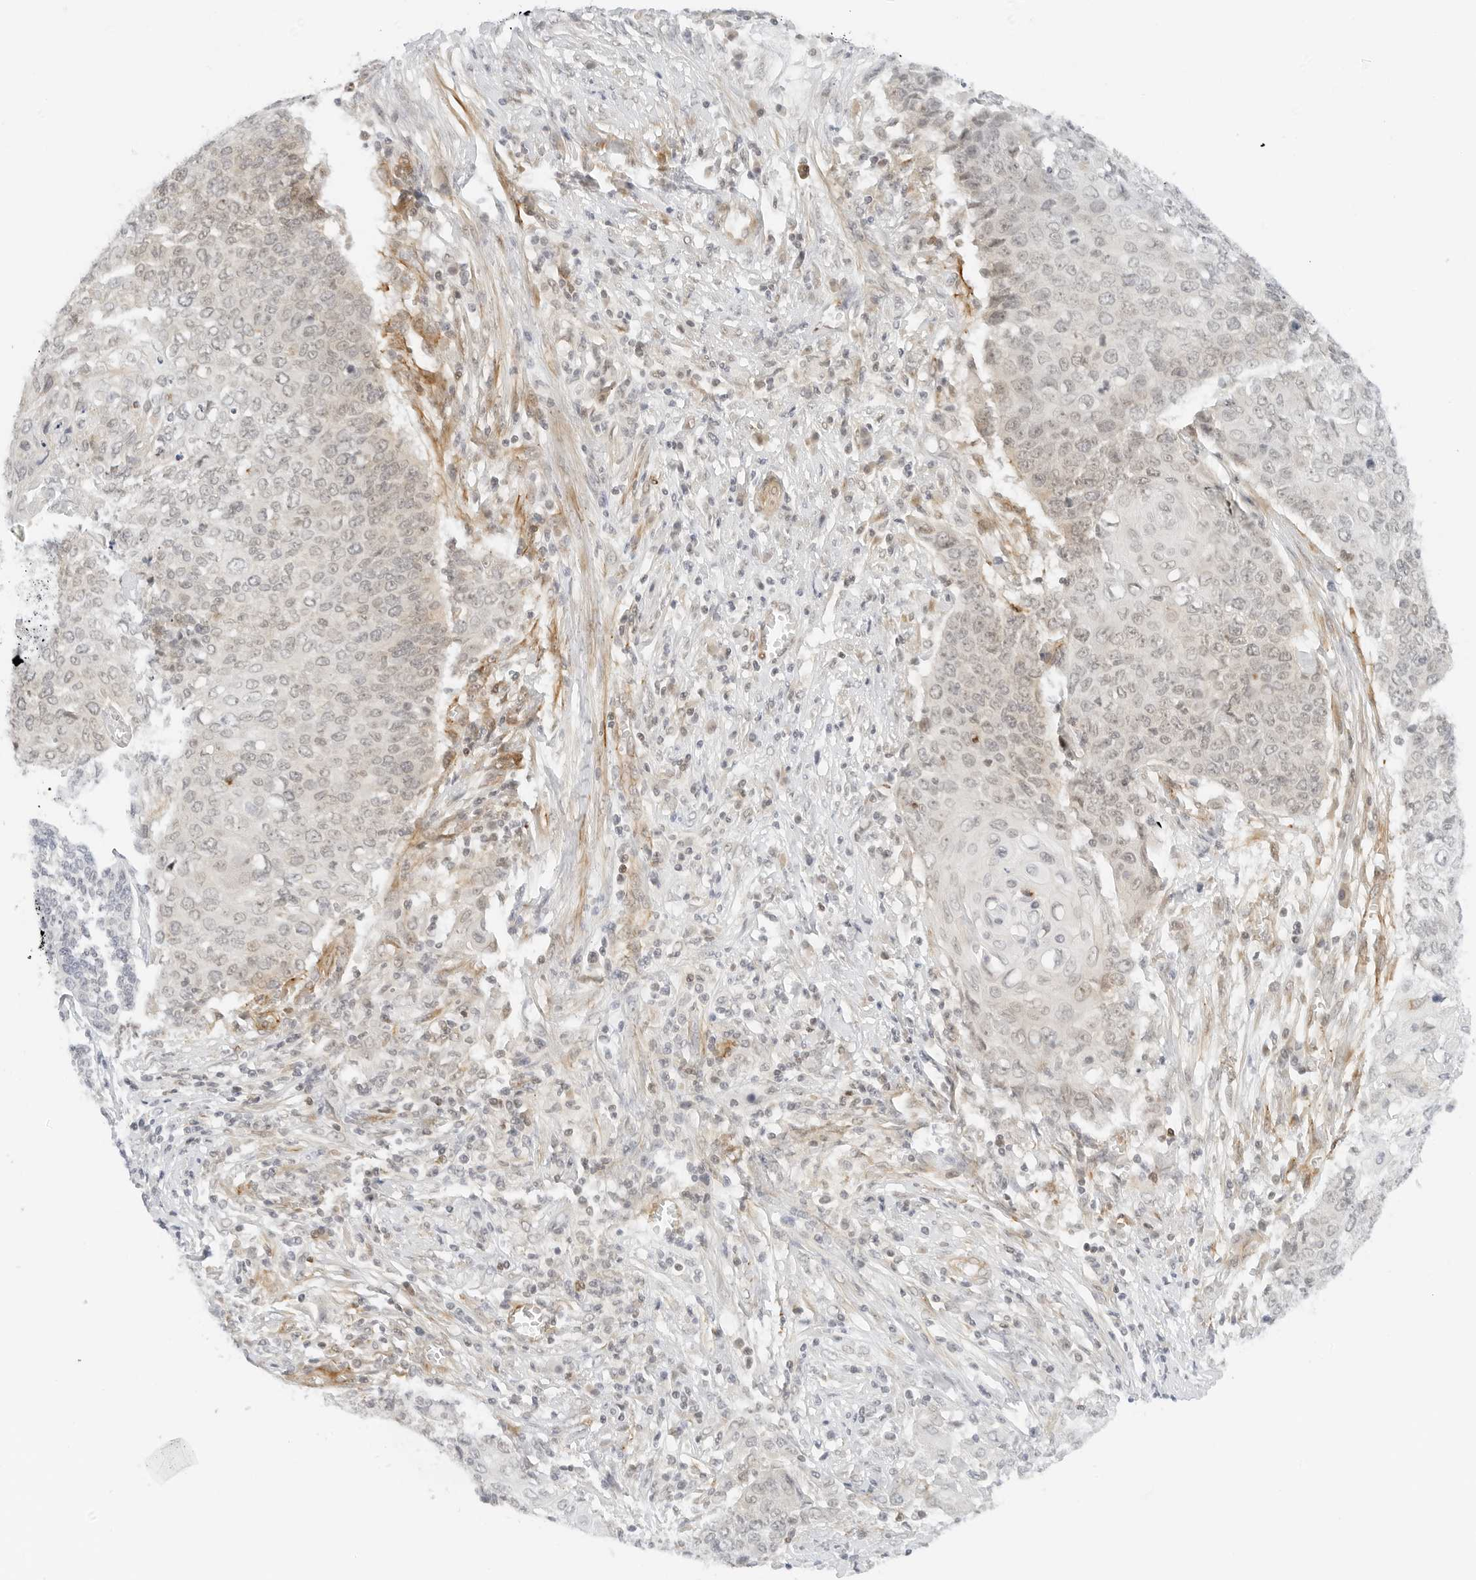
{"staining": {"intensity": "weak", "quantity": "25%-75%", "location": "cytoplasmic/membranous"}, "tissue": "cervical cancer", "cell_type": "Tumor cells", "image_type": "cancer", "snomed": [{"axis": "morphology", "description": "Squamous cell carcinoma, NOS"}, {"axis": "topography", "description": "Cervix"}], "caption": "Human cervical cancer (squamous cell carcinoma) stained with a protein marker exhibits weak staining in tumor cells.", "gene": "NEO1", "patient": {"sex": "female", "age": 39}}